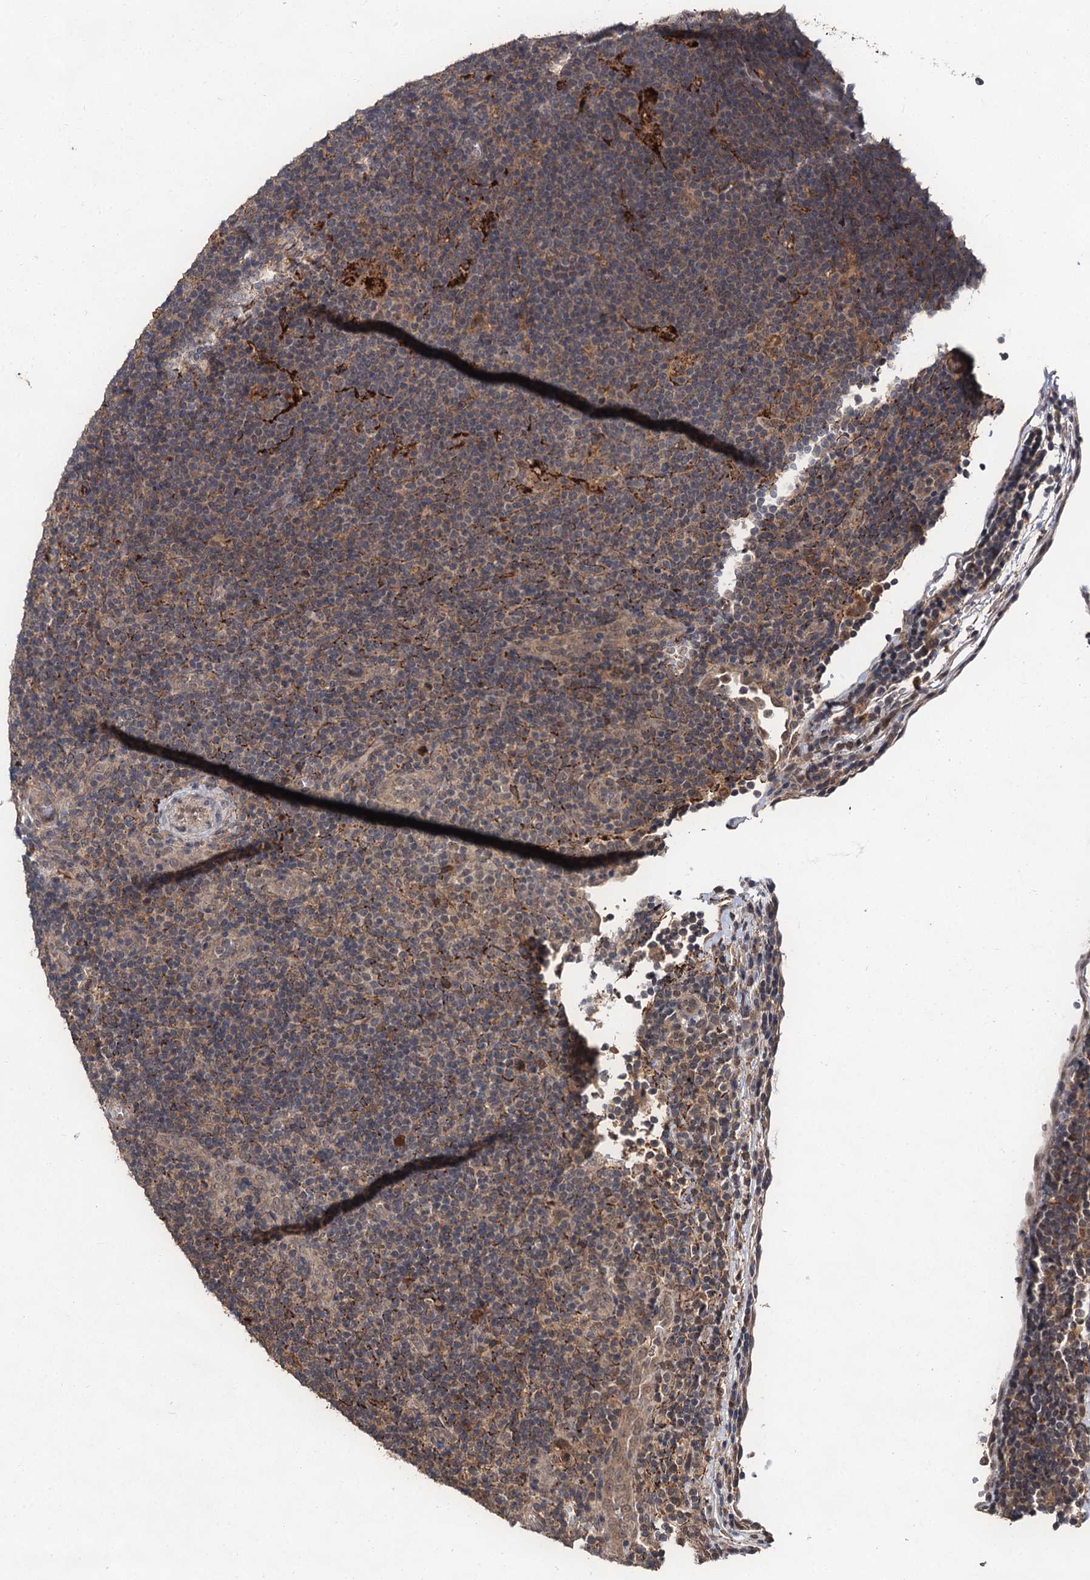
{"staining": {"intensity": "weak", "quantity": ">75%", "location": "cytoplasmic/membranous"}, "tissue": "lymphoma", "cell_type": "Tumor cells", "image_type": "cancer", "snomed": [{"axis": "morphology", "description": "Hodgkin's disease, NOS"}, {"axis": "topography", "description": "Lymph node"}], "caption": "Immunohistochemical staining of Hodgkin's disease demonstrates low levels of weak cytoplasmic/membranous protein positivity in about >75% of tumor cells. (brown staining indicates protein expression, while blue staining denotes nuclei).", "gene": "MBD6", "patient": {"sex": "female", "age": 57}}